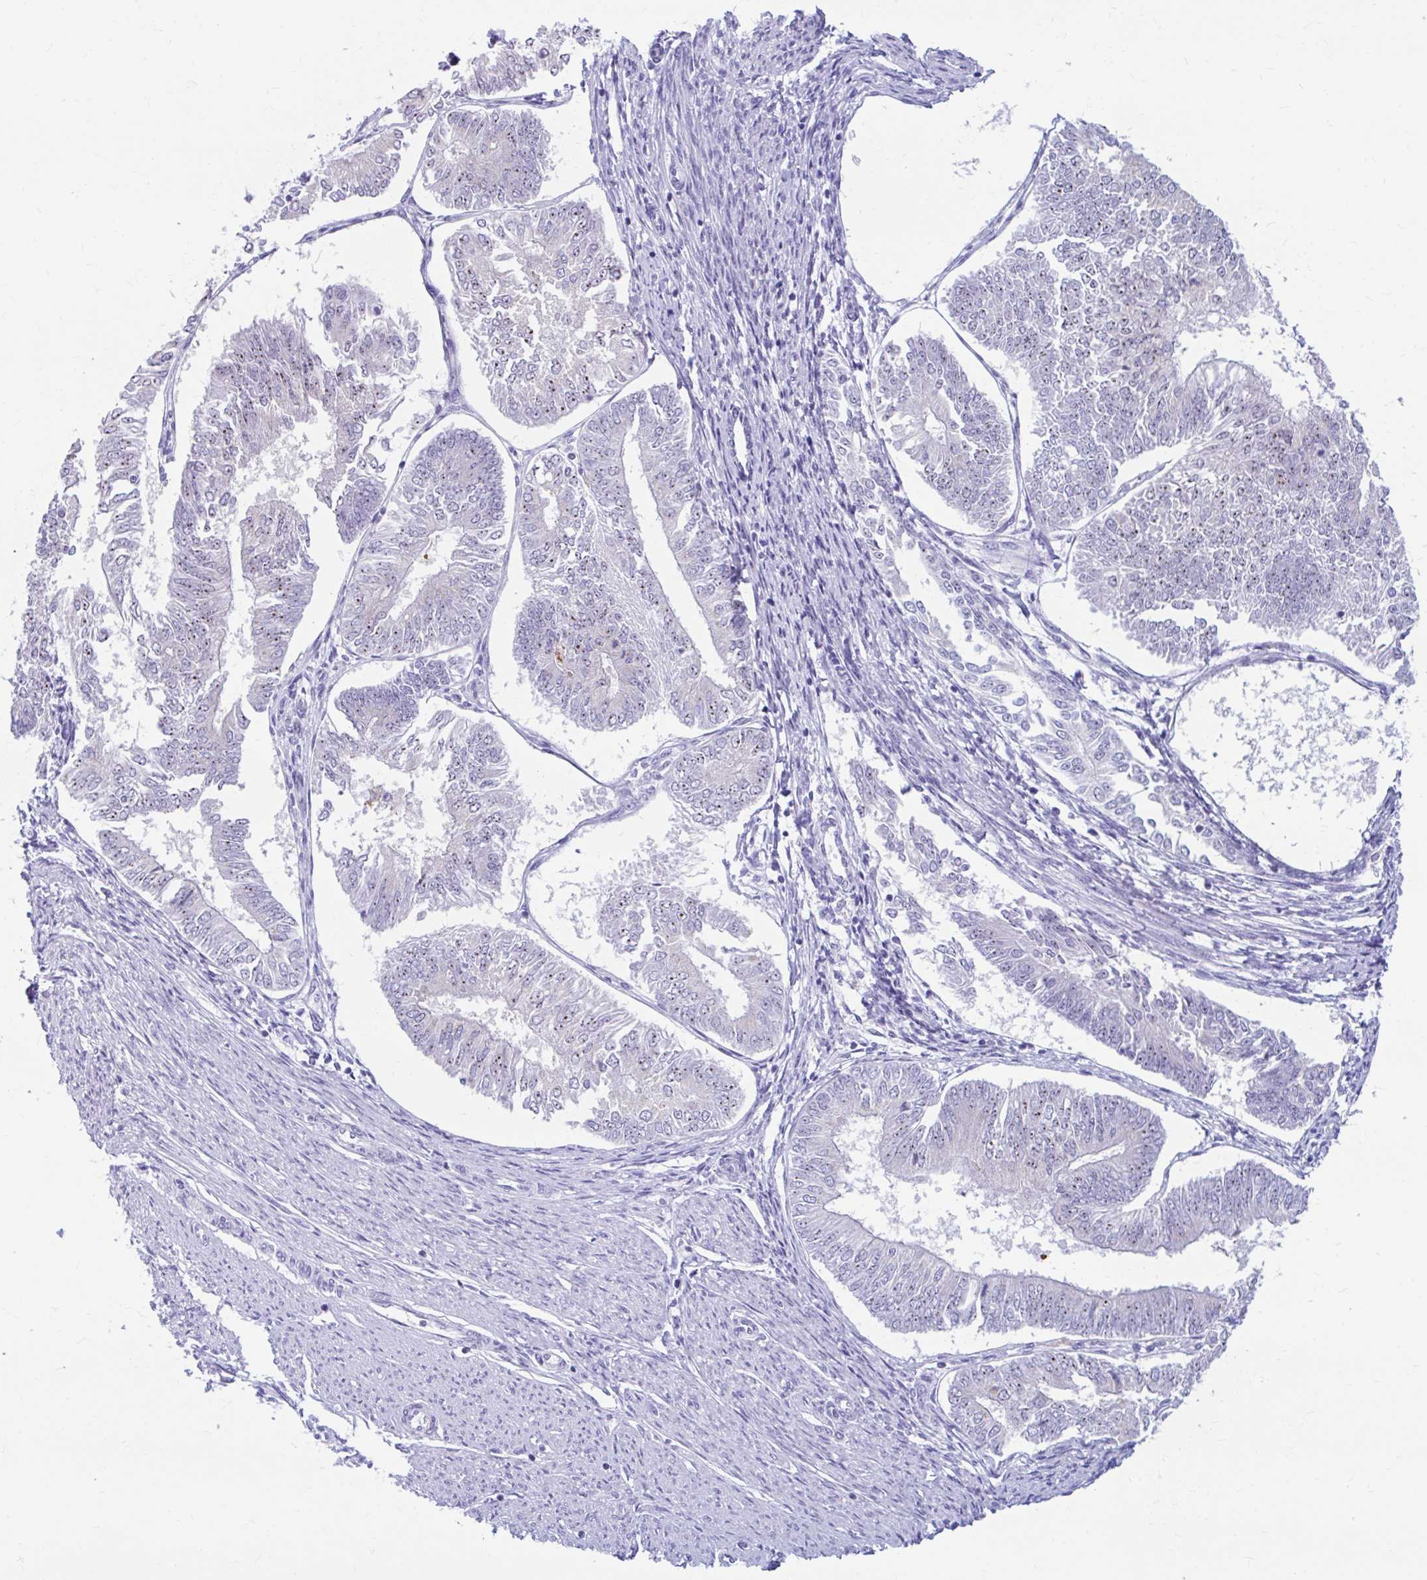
{"staining": {"intensity": "moderate", "quantity": "25%-75%", "location": "nuclear"}, "tissue": "endometrial cancer", "cell_type": "Tumor cells", "image_type": "cancer", "snomed": [{"axis": "morphology", "description": "Adenocarcinoma, NOS"}, {"axis": "topography", "description": "Endometrium"}], "caption": "Immunohistochemistry of endometrial cancer (adenocarcinoma) displays medium levels of moderate nuclear staining in about 25%-75% of tumor cells. (DAB = brown stain, brightfield microscopy at high magnification).", "gene": "FTSJ3", "patient": {"sex": "female", "age": 58}}